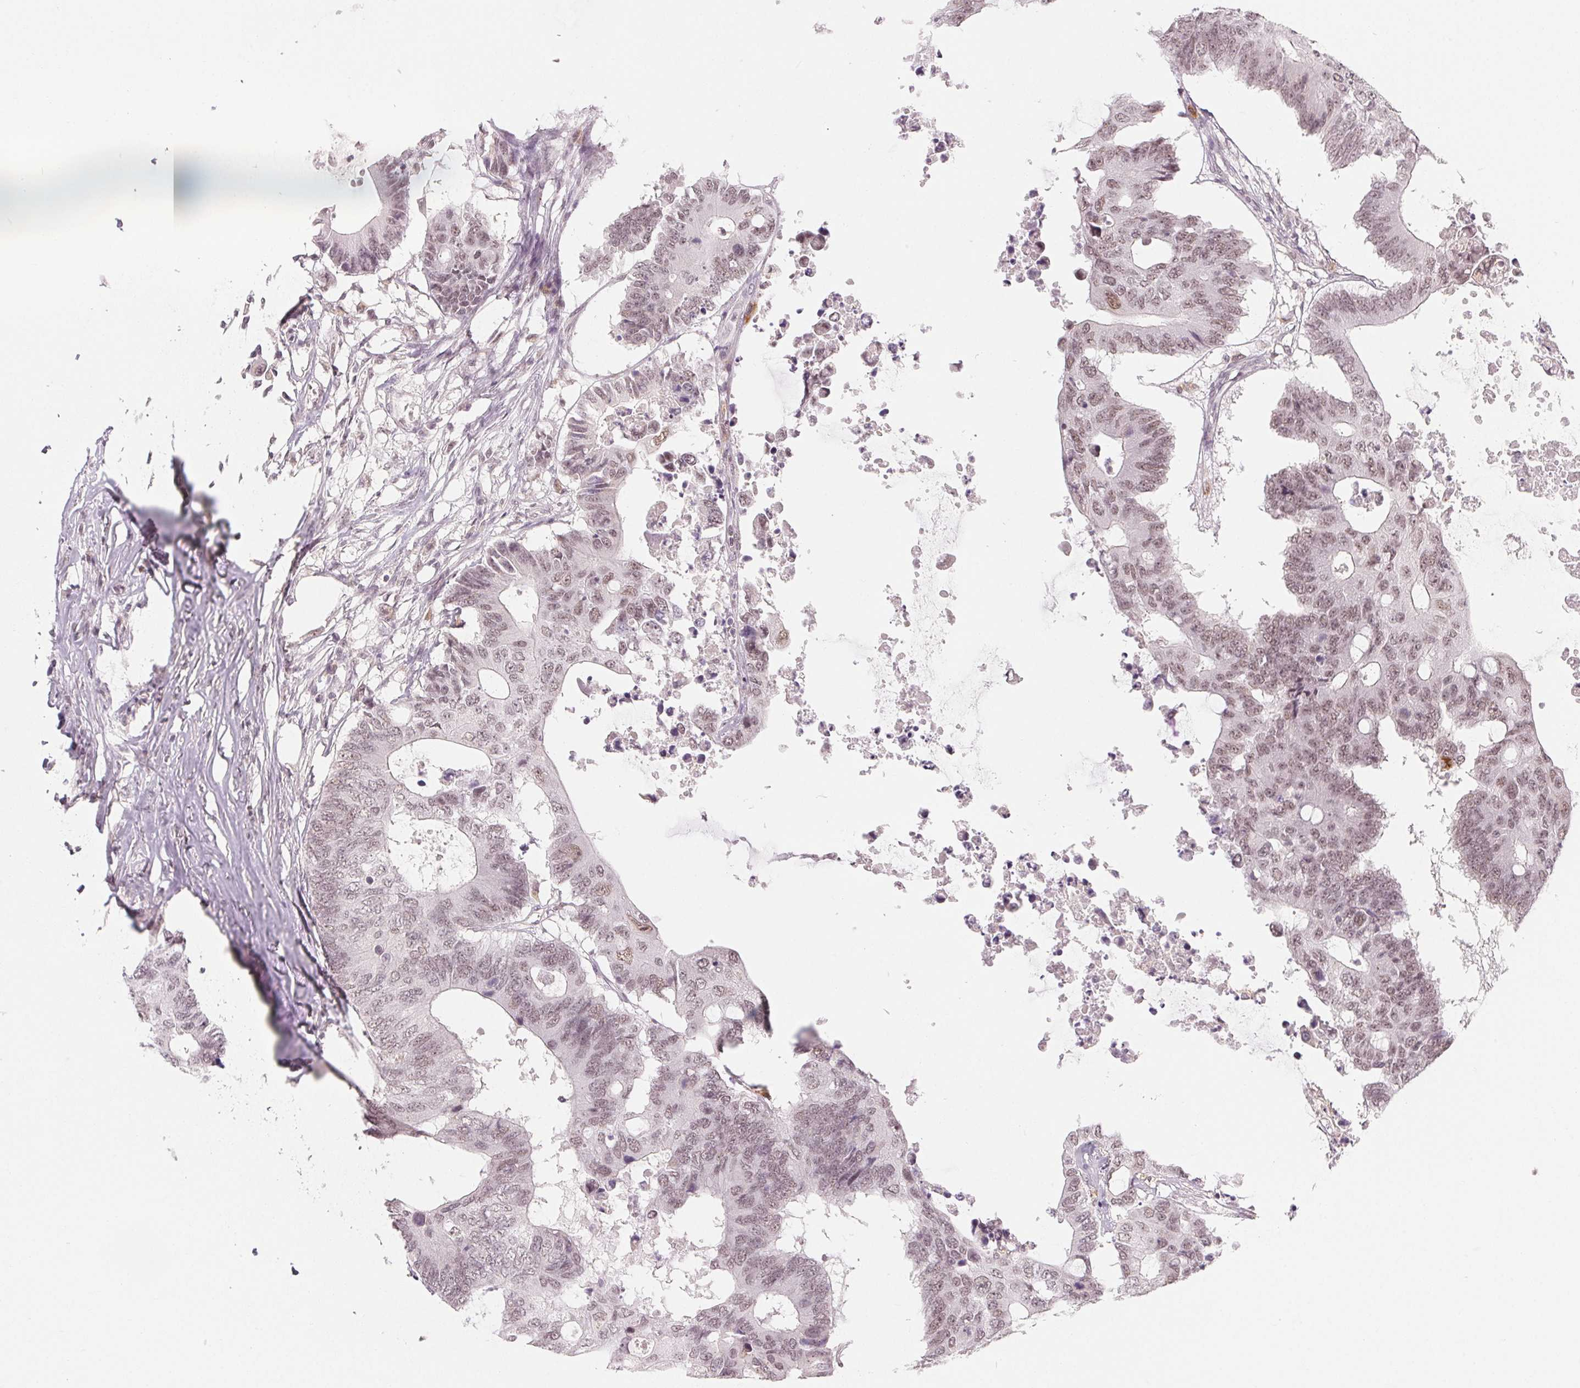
{"staining": {"intensity": "weak", "quantity": ">75%", "location": "nuclear"}, "tissue": "colorectal cancer", "cell_type": "Tumor cells", "image_type": "cancer", "snomed": [{"axis": "morphology", "description": "Adenocarcinoma, NOS"}, {"axis": "topography", "description": "Colon"}], "caption": "A brown stain shows weak nuclear staining of a protein in human colorectal cancer tumor cells.", "gene": "NXF3", "patient": {"sex": "male", "age": 71}}